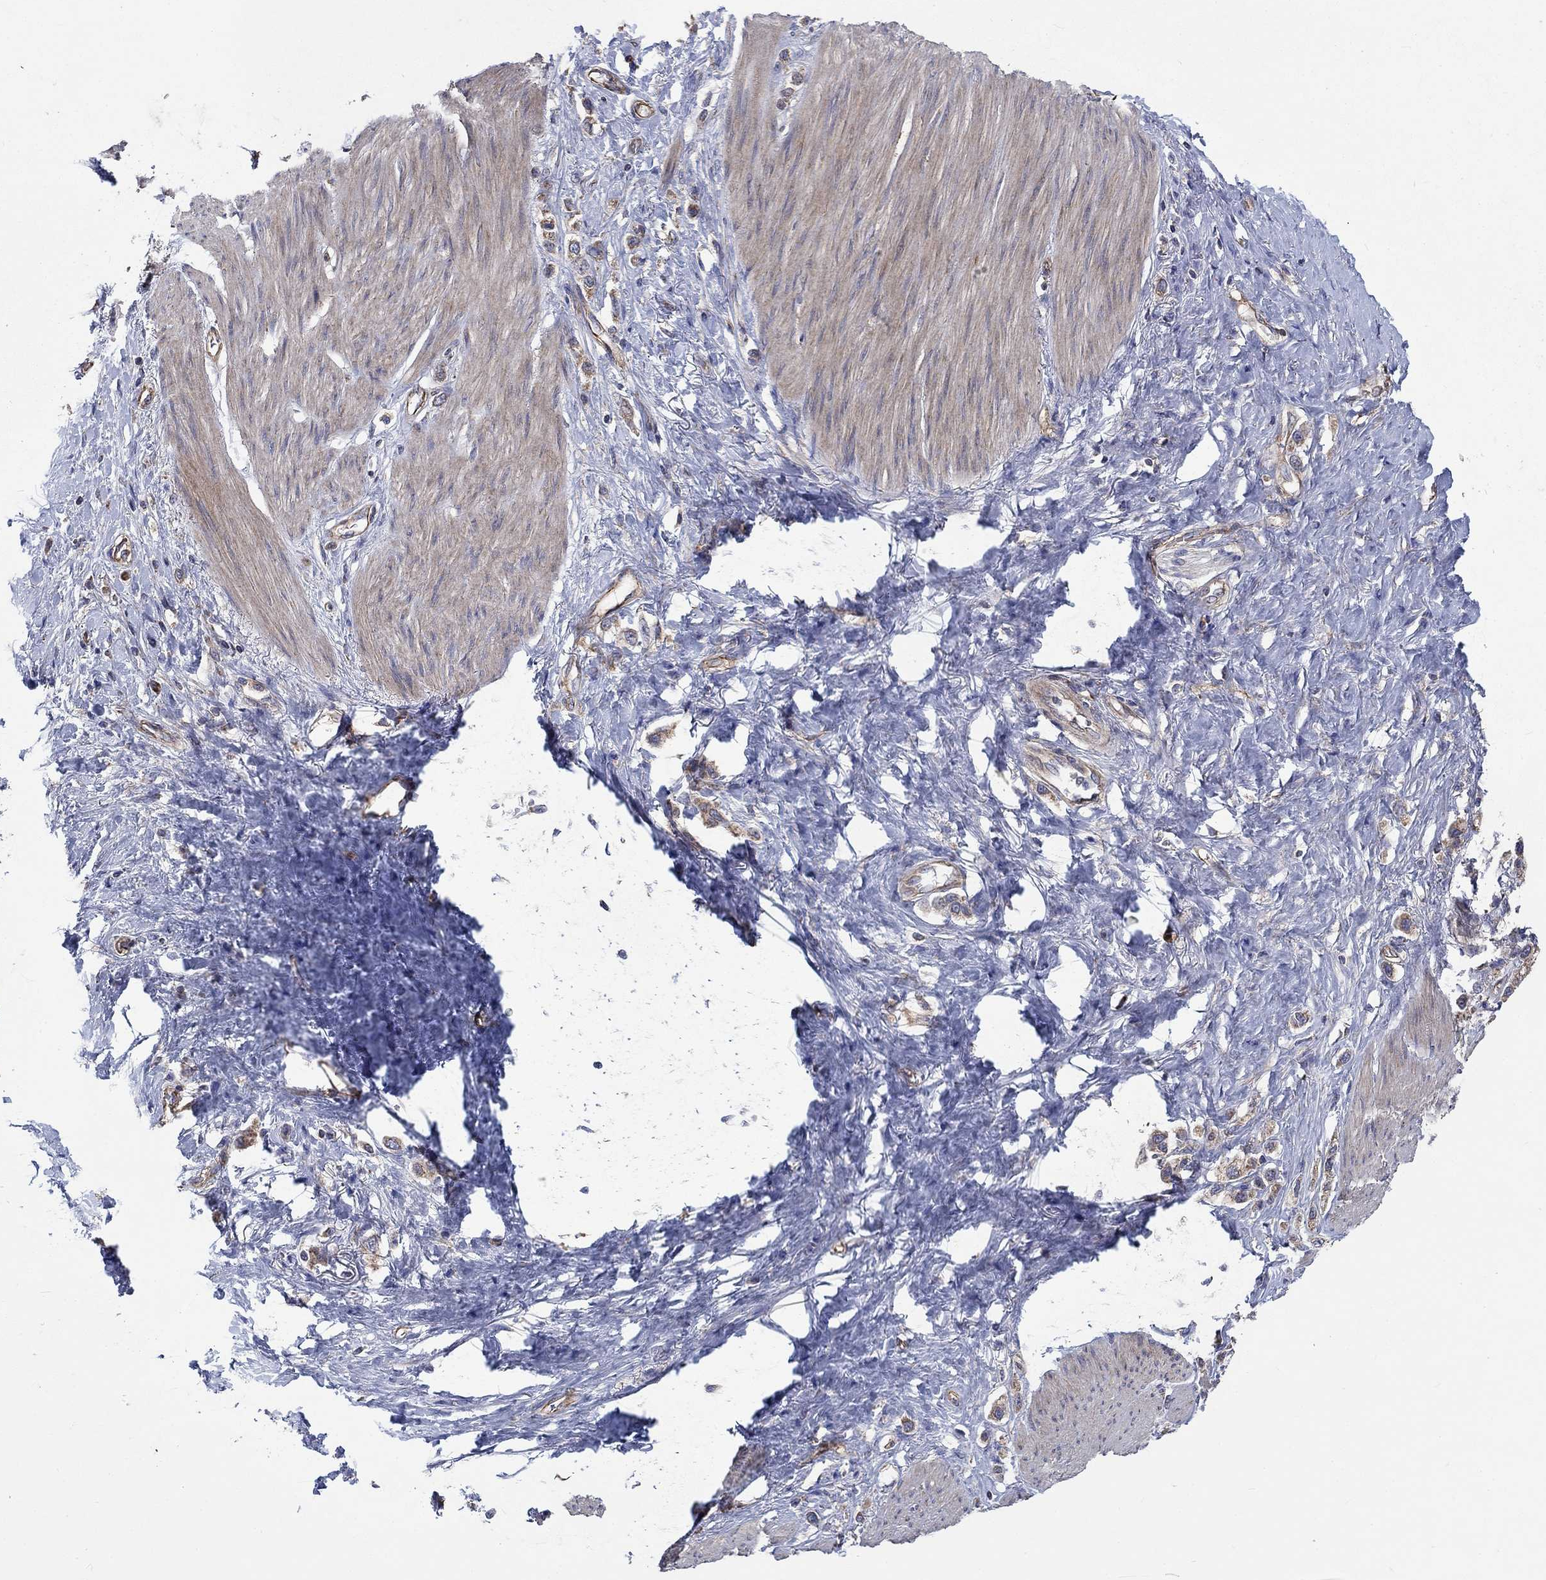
{"staining": {"intensity": "weak", "quantity": ">75%", "location": "cytoplasmic/membranous"}, "tissue": "stomach cancer", "cell_type": "Tumor cells", "image_type": "cancer", "snomed": [{"axis": "morphology", "description": "Normal tissue, NOS"}, {"axis": "morphology", "description": "Adenocarcinoma, NOS"}, {"axis": "morphology", "description": "Adenocarcinoma, High grade"}, {"axis": "topography", "description": "Stomach, upper"}, {"axis": "topography", "description": "Stomach"}], "caption": "Immunohistochemical staining of stomach cancer (adenocarcinoma (high-grade)) shows low levels of weak cytoplasmic/membranous expression in about >75% of tumor cells.", "gene": "RPLP0", "patient": {"sex": "female", "age": 65}}